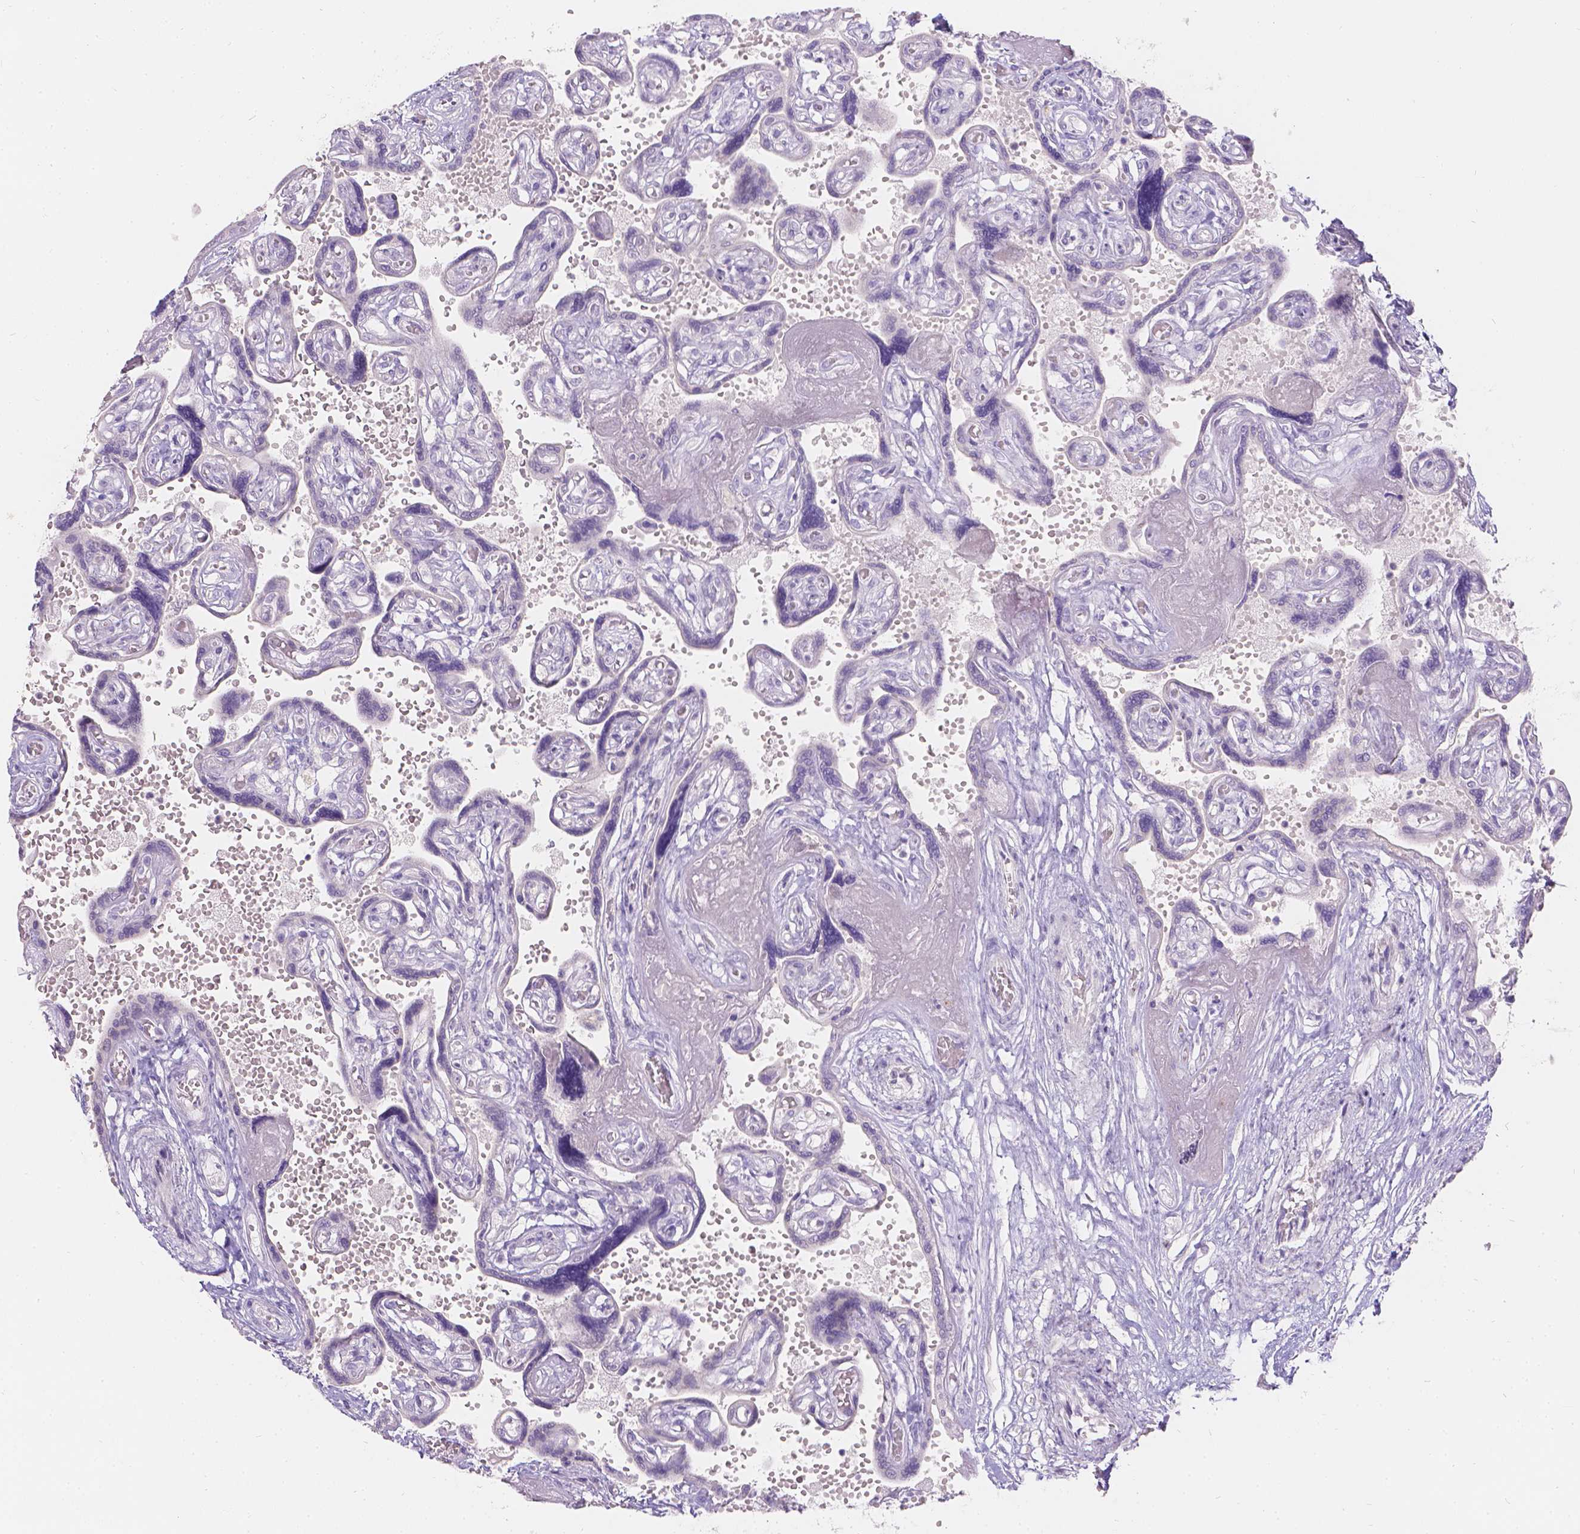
{"staining": {"intensity": "negative", "quantity": "none", "location": "none"}, "tissue": "placenta", "cell_type": "Decidual cells", "image_type": "normal", "snomed": [{"axis": "morphology", "description": "Normal tissue, NOS"}, {"axis": "topography", "description": "Placenta"}], "caption": "Unremarkable placenta was stained to show a protein in brown. There is no significant staining in decidual cells. (DAB (3,3'-diaminobenzidine) immunohistochemistry (IHC) visualized using brightfield microscopy, high magnification).", "gene": "HTN3", "patient": {"sex": "female", "age": 32}}